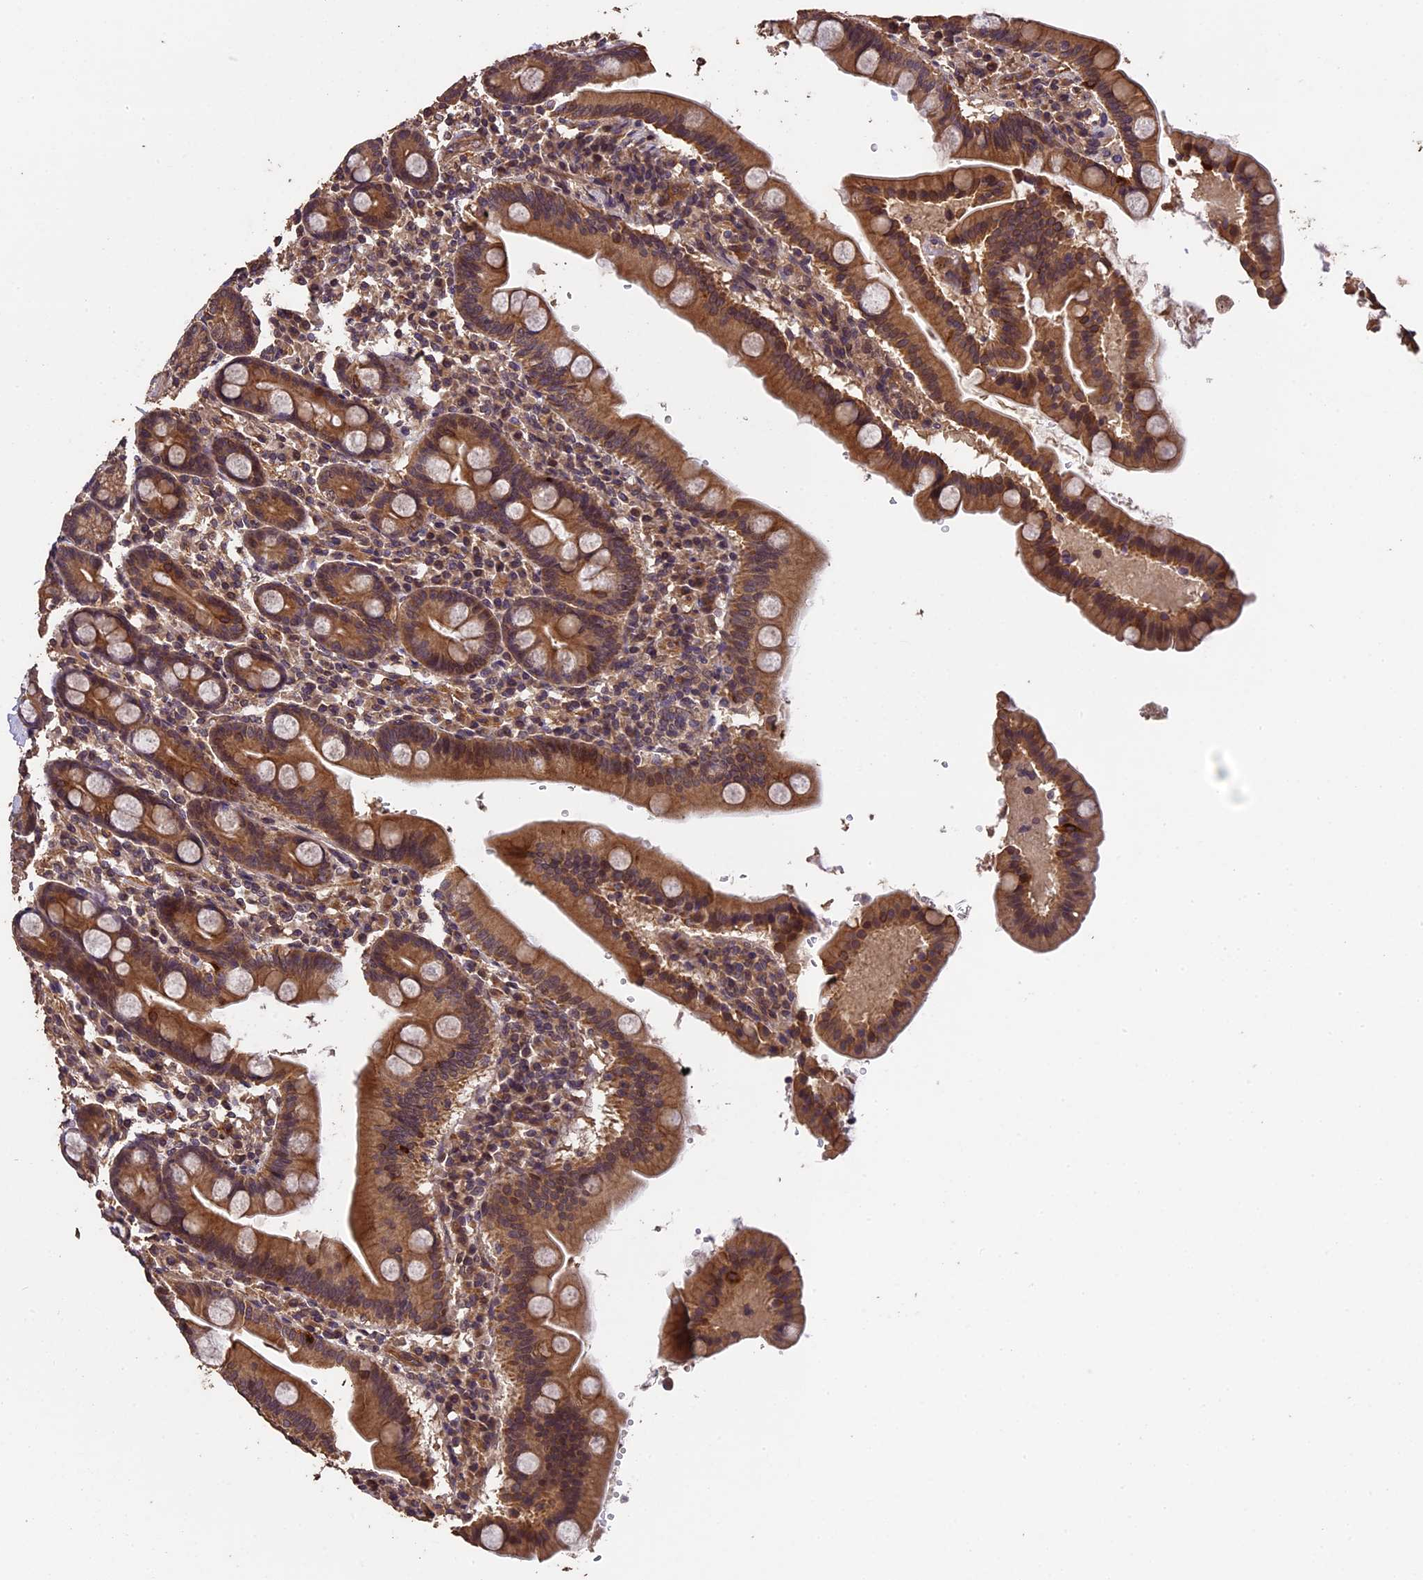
{"staining": {"intensity": "moderate", "quantity": ">75%", "location": "cytoplasmic/membranous"}, "tissue": "duodenum", "cell_type": "Glandular cells", "image_type": "normal", "snomed": [{"axis": "morphology", "description": "Normal tissue, NOS"}, {"axis": "topography", "description": "Duodenum"}], "caption": "This image displays IHC staining of normal human duodenum, with medium moderate cytoplasmic/membranous positivity in approximately >75% of glandular cells.", "gene": "CHD9", "patient": {"sex": "male", "age": 50}}